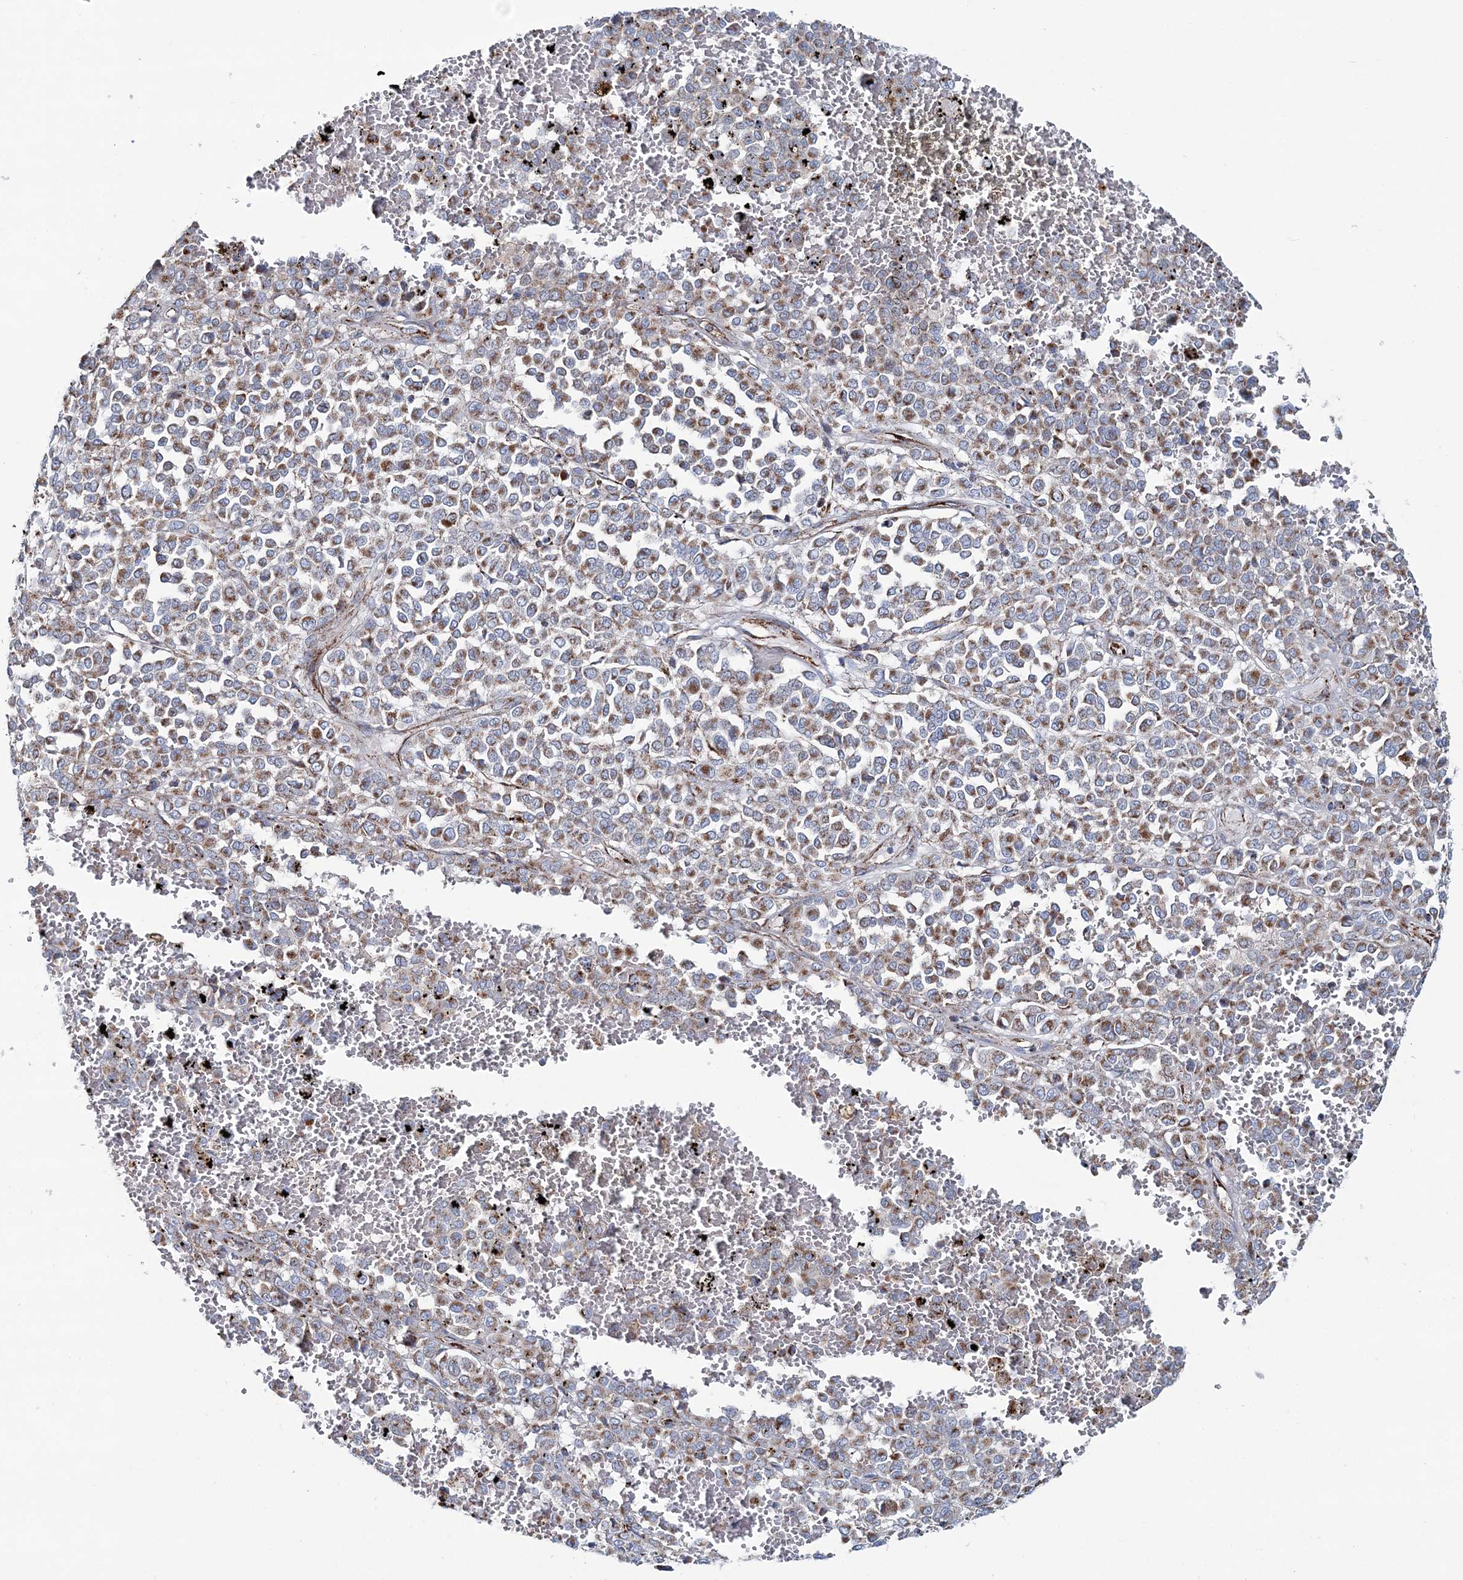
{"staining": {"intensity": "moderate", "quantity": ">75%", "location": "cytoplasmic/membranous"}, "tissue": "melanoma", "cell_type": "Tumor cells", "image_type": "cancer", "snomed": [{"axis": "morphology", "description": "Malignant melanoma, Metastatic site"}, {"axis": "topography", "description": "Pancreas"}], "caption": "Immunohistochemical staining of malignant melanoma (metastatic site) exhibits medium levels of moderate cytoplasmic/membranous staining in about >75% of tumor cells.", "gene": "ARHGAP6", "patient": {"sex": "female", "age": 30}}